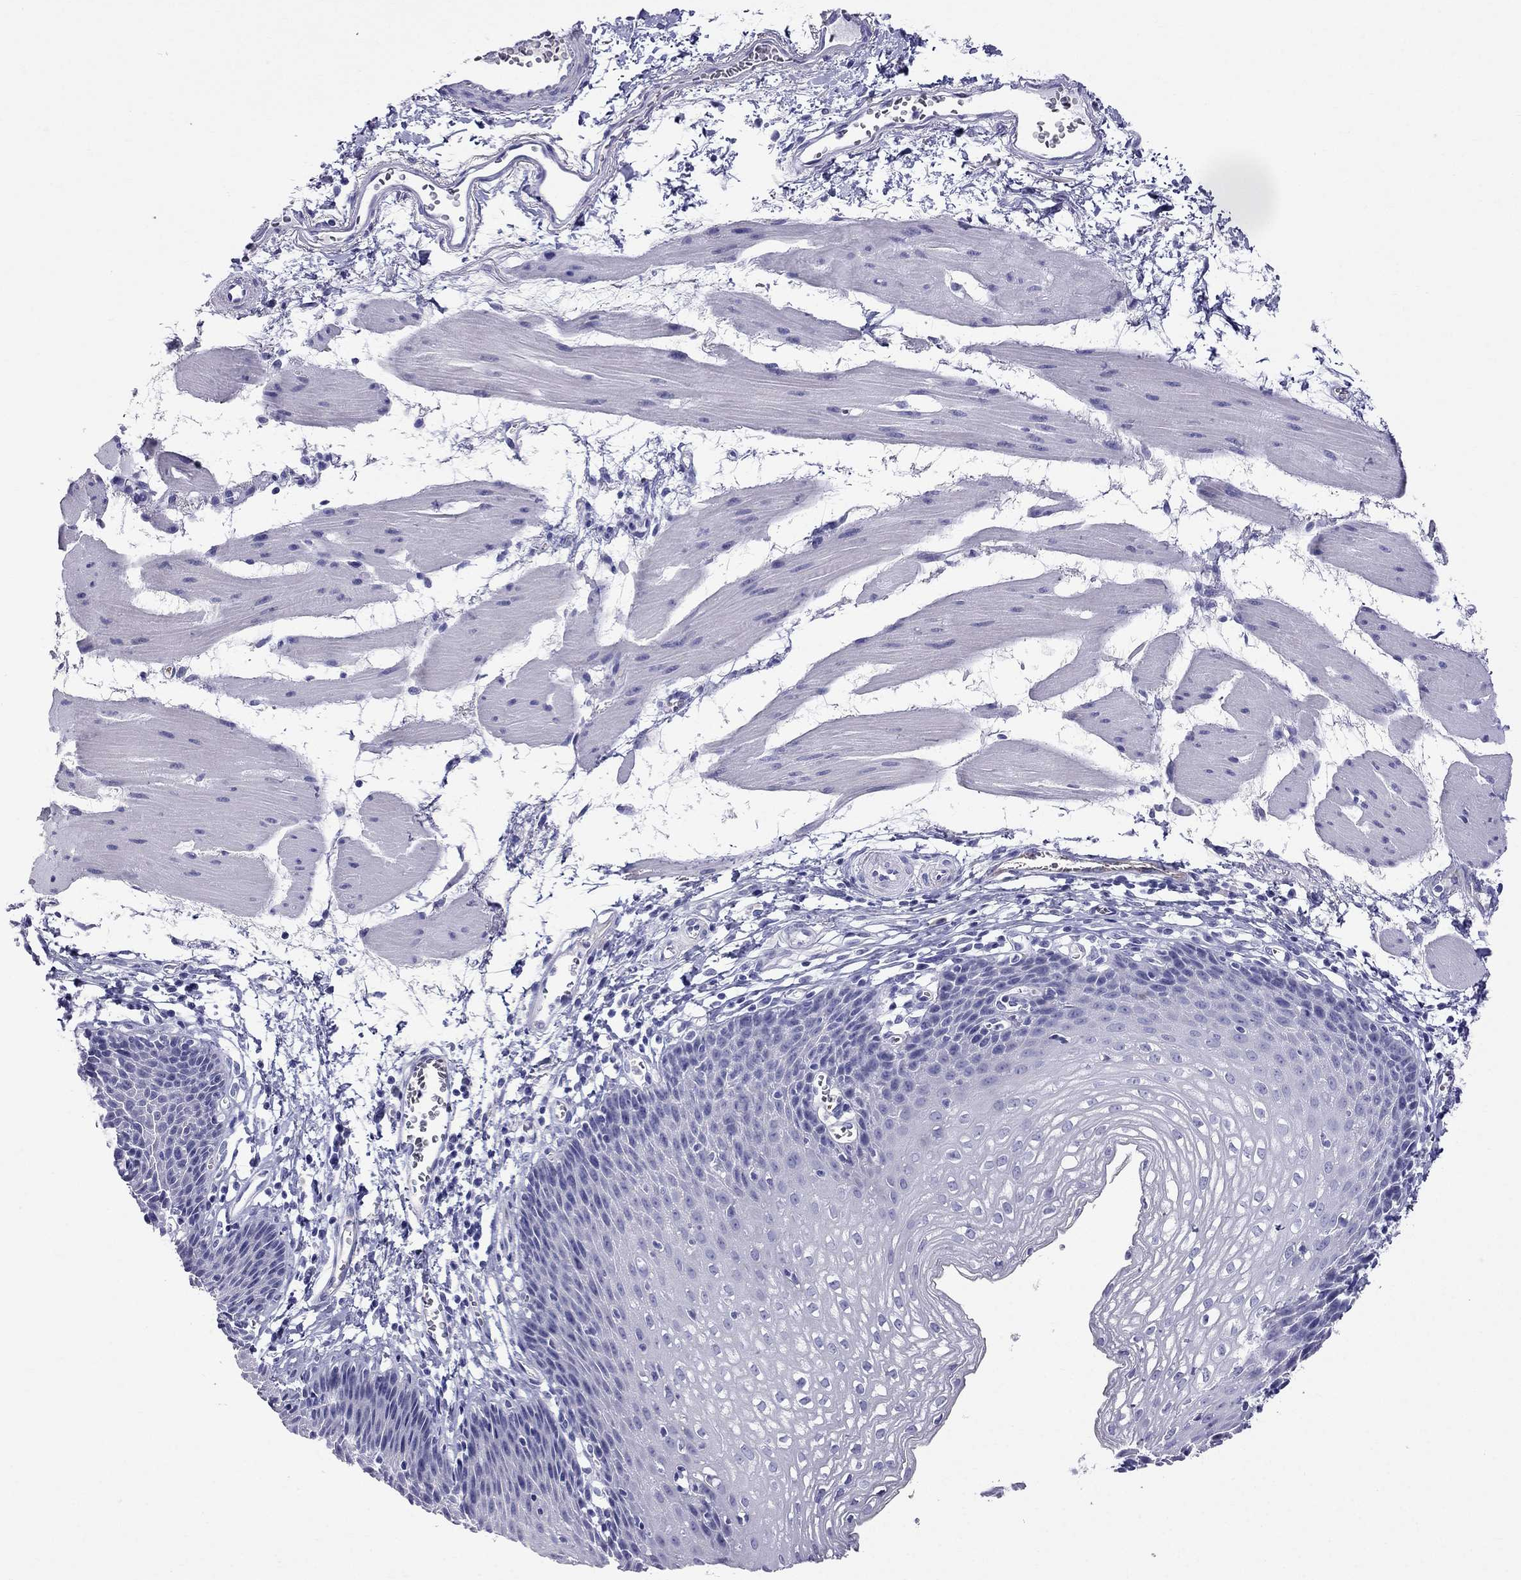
{"staining": {"intensity": "negative", "quantity": "none", "location": "none"}, "tissue": "esophagus", "cell_type": "Squamous epithelial cells", "image_type": "normal", "snomed": [{"axis": "morphology", "description": "Normal tissue, NOS"}, {"axis": "topography", "description": "Esophagus"}], "caption": "The photomicrograph exhibits no staining of squamous epithelial cells in unremarkable esophagus.", "gene": "DNAAF6", "patient": {"sex": "female", "age": 64}}